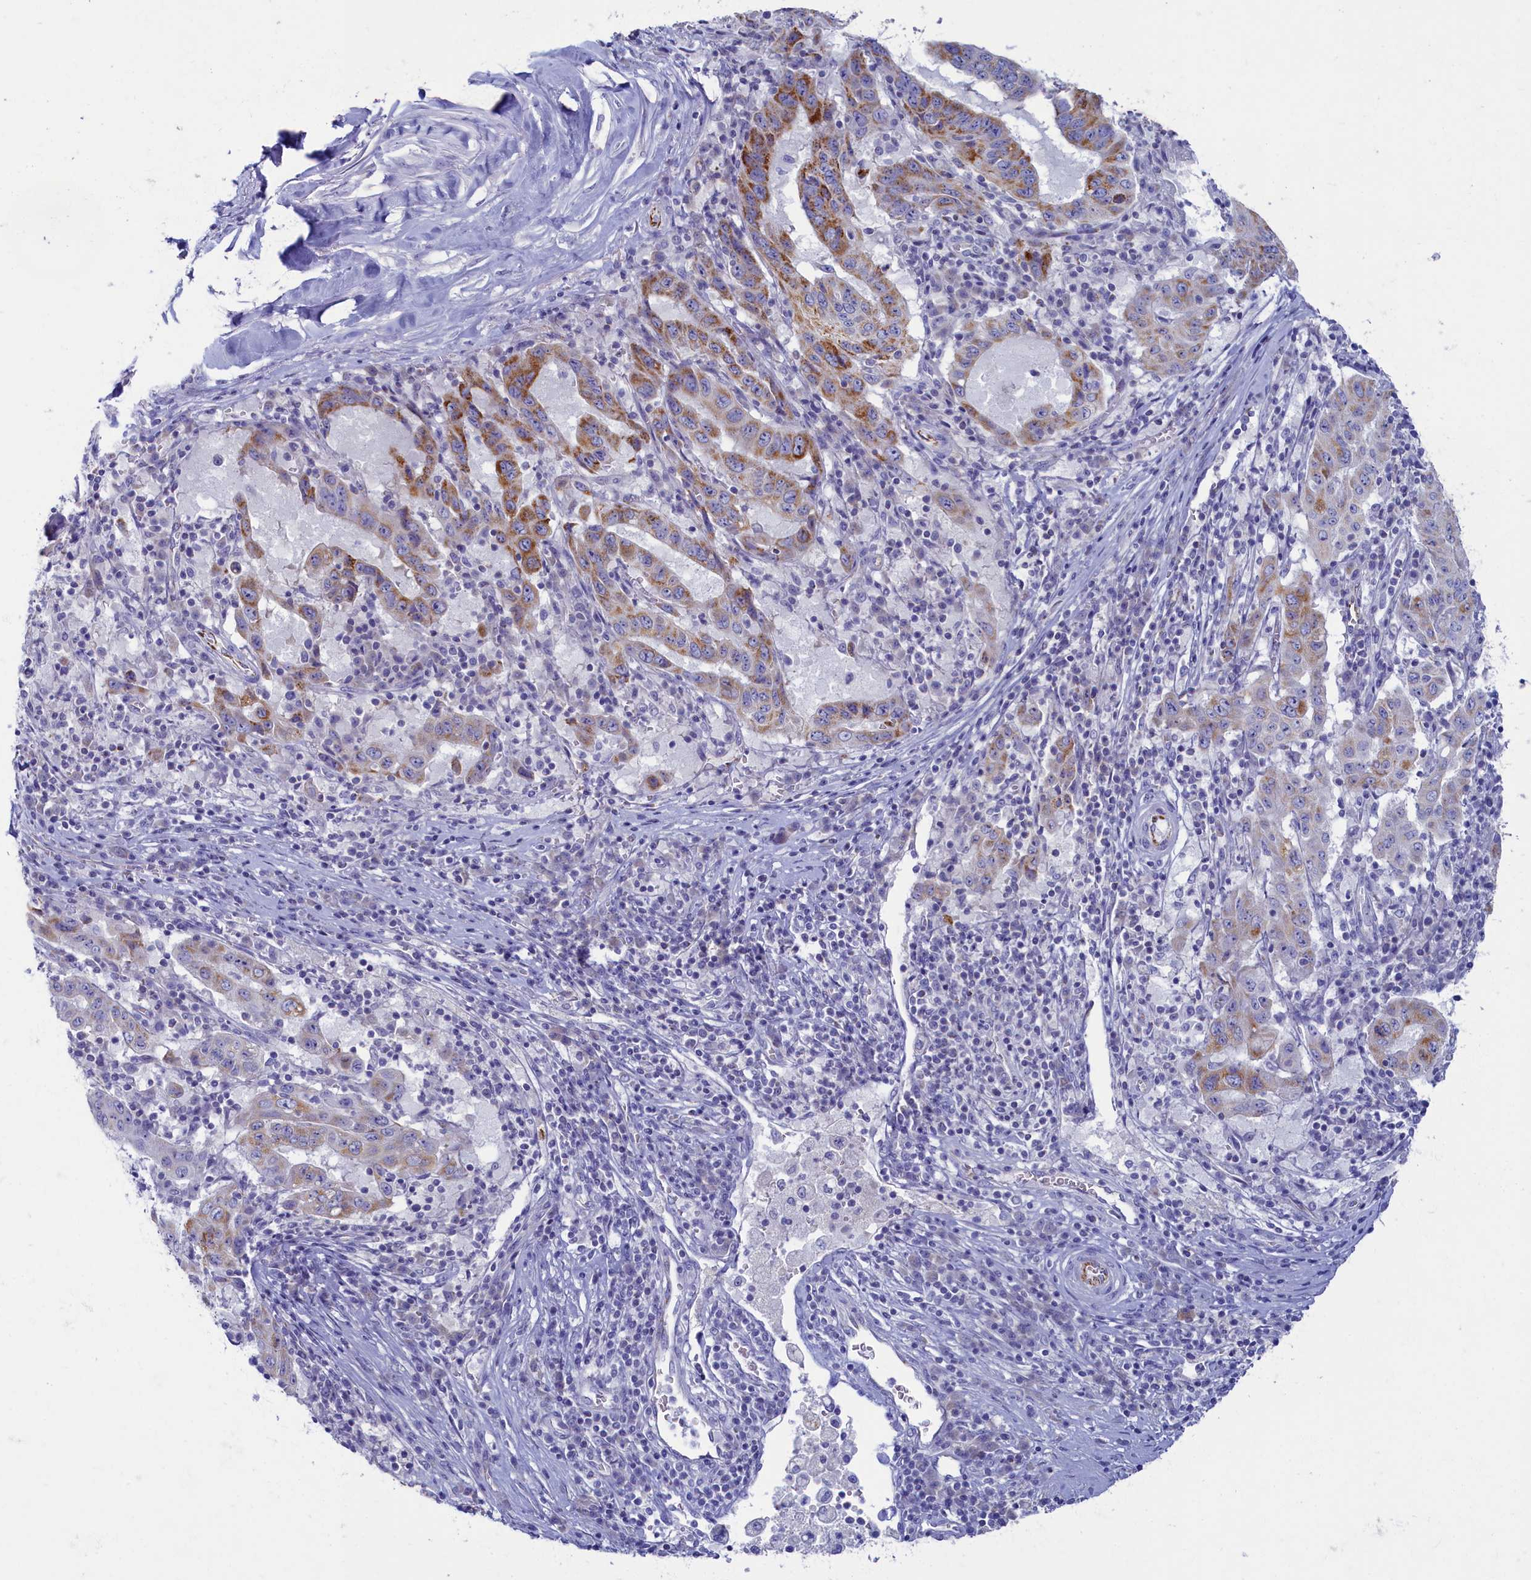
{"staining": {"intensity": "moderate", "quantity": "25%-75%", "location": "cytoplasmic/membranous"}, "tissue": "pancreatic cancer", "cell_type": "Tumor cells", "image_type": "cancer", "snomed": [{"axis": "morphology", "description": "Adenocarcinoma, NOS"}, {"axis": "topography", "description": "Pancreas"}], "caption": "Immunohistochemical staining of human adenocarcinoma (pancreatic) exhibits medium levels of moderate cytoplasmic/membranous protein expression in approximately 25%-75% of tumor cells.", "gene": "OCIAD2", "patient": {"sex": "male", "age": 63}}